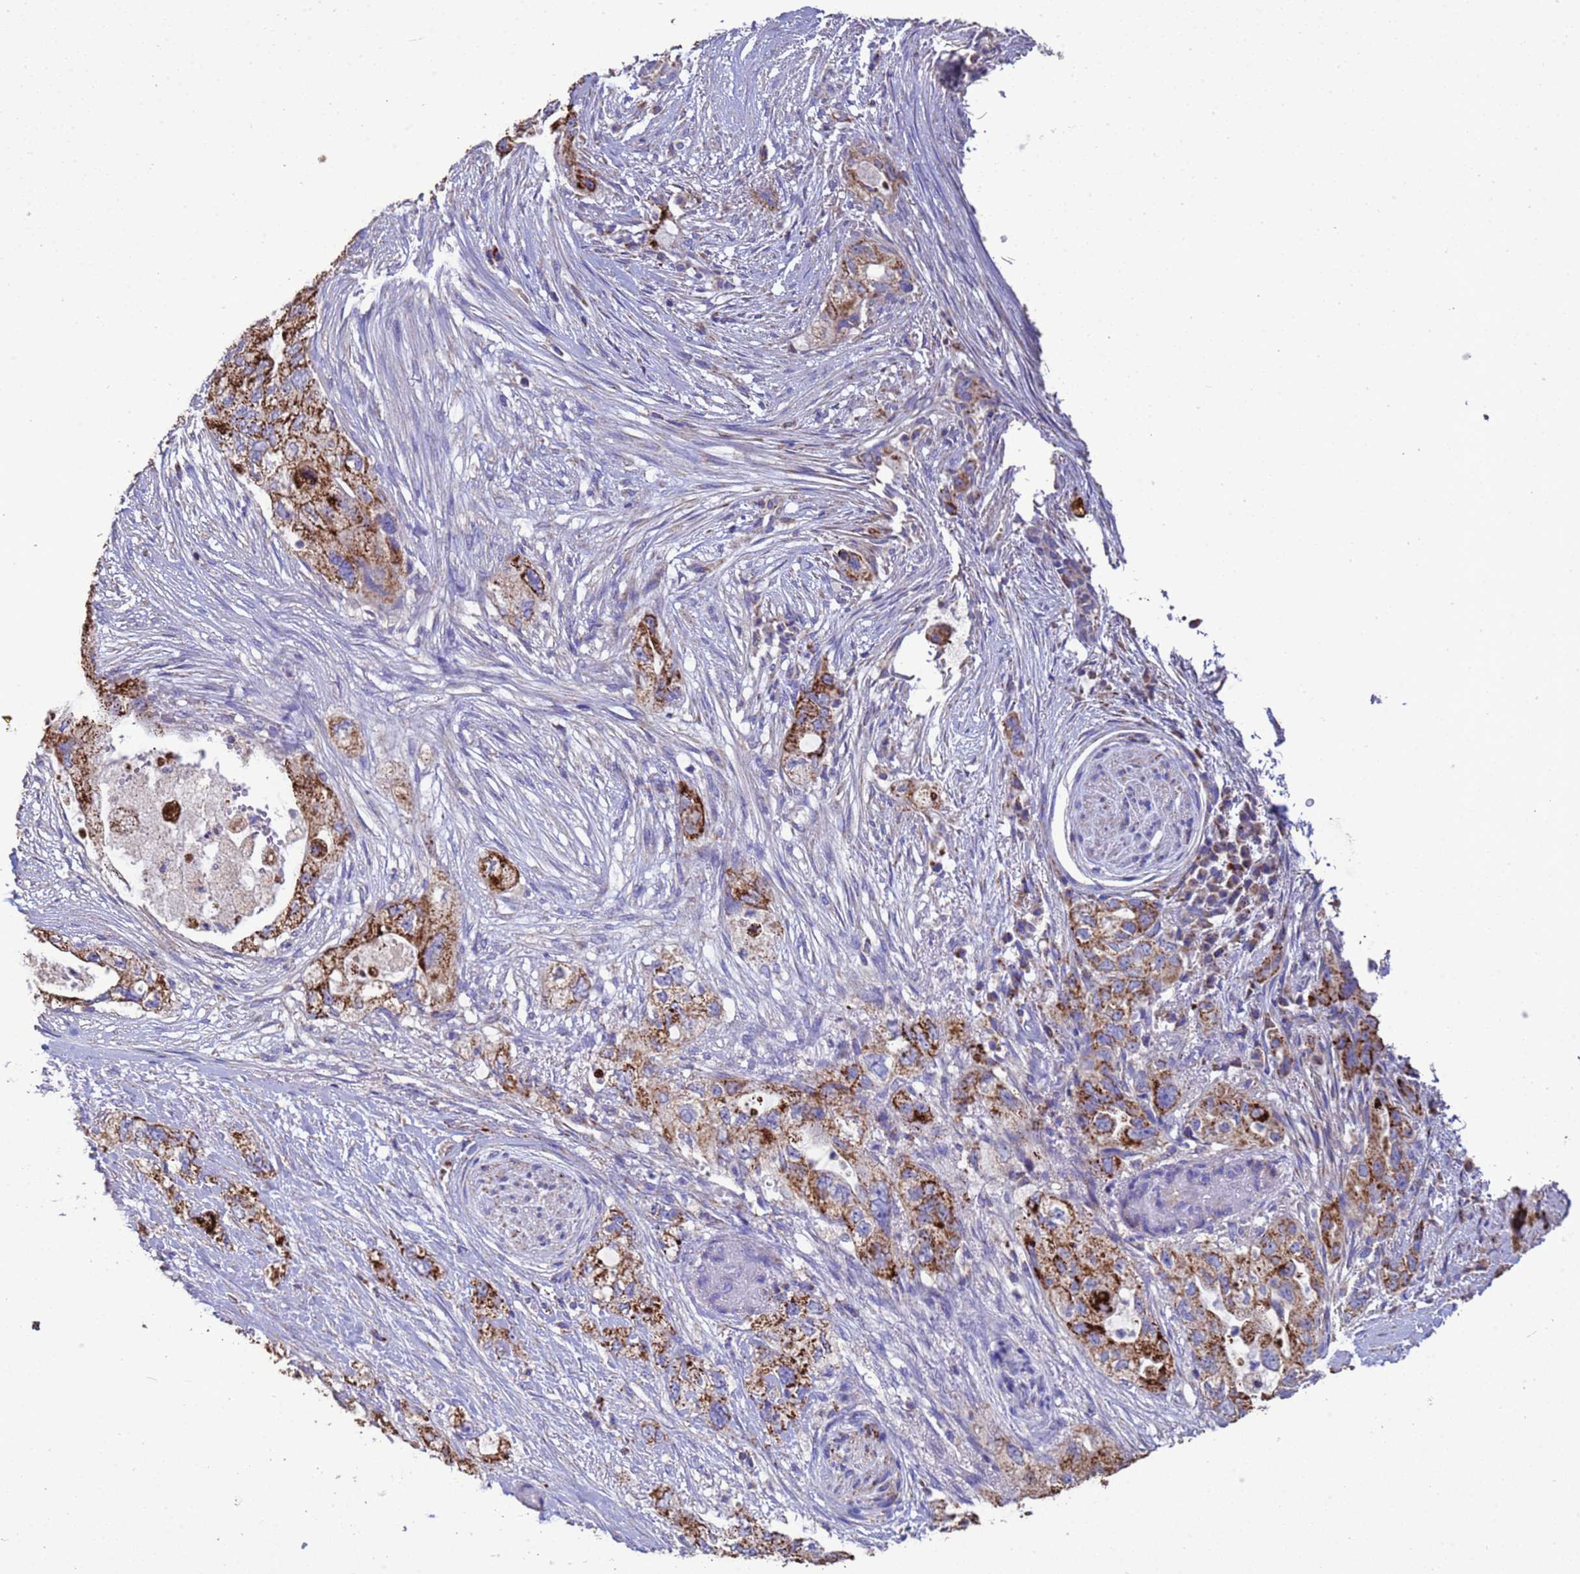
{"staining": {"intensity": "moderate", "quantity": ">75%", "location": "cytoplasmic/membranous"}, "tissue": "pancreatic cancer", "cell_type": "Tumor cells", "image_type": "cancer", "snomed": [{"axis": "morphology", "description": "Adenocarcinoma, NOS"}, {"axis": "topography", "description": "Pancreas"}], "caption": "IHC (DAB (3,3'-diaminobenzidine)) staining of pancreatic adenocarcinoma shows moderate cytoplasmic/membranous protein staining in approximately >75% of tumor cells. (IHC, brightfield microscopy, high magnification).", "gene": "ZNFX1", "patient": {"sex": "female", "age": 73}}